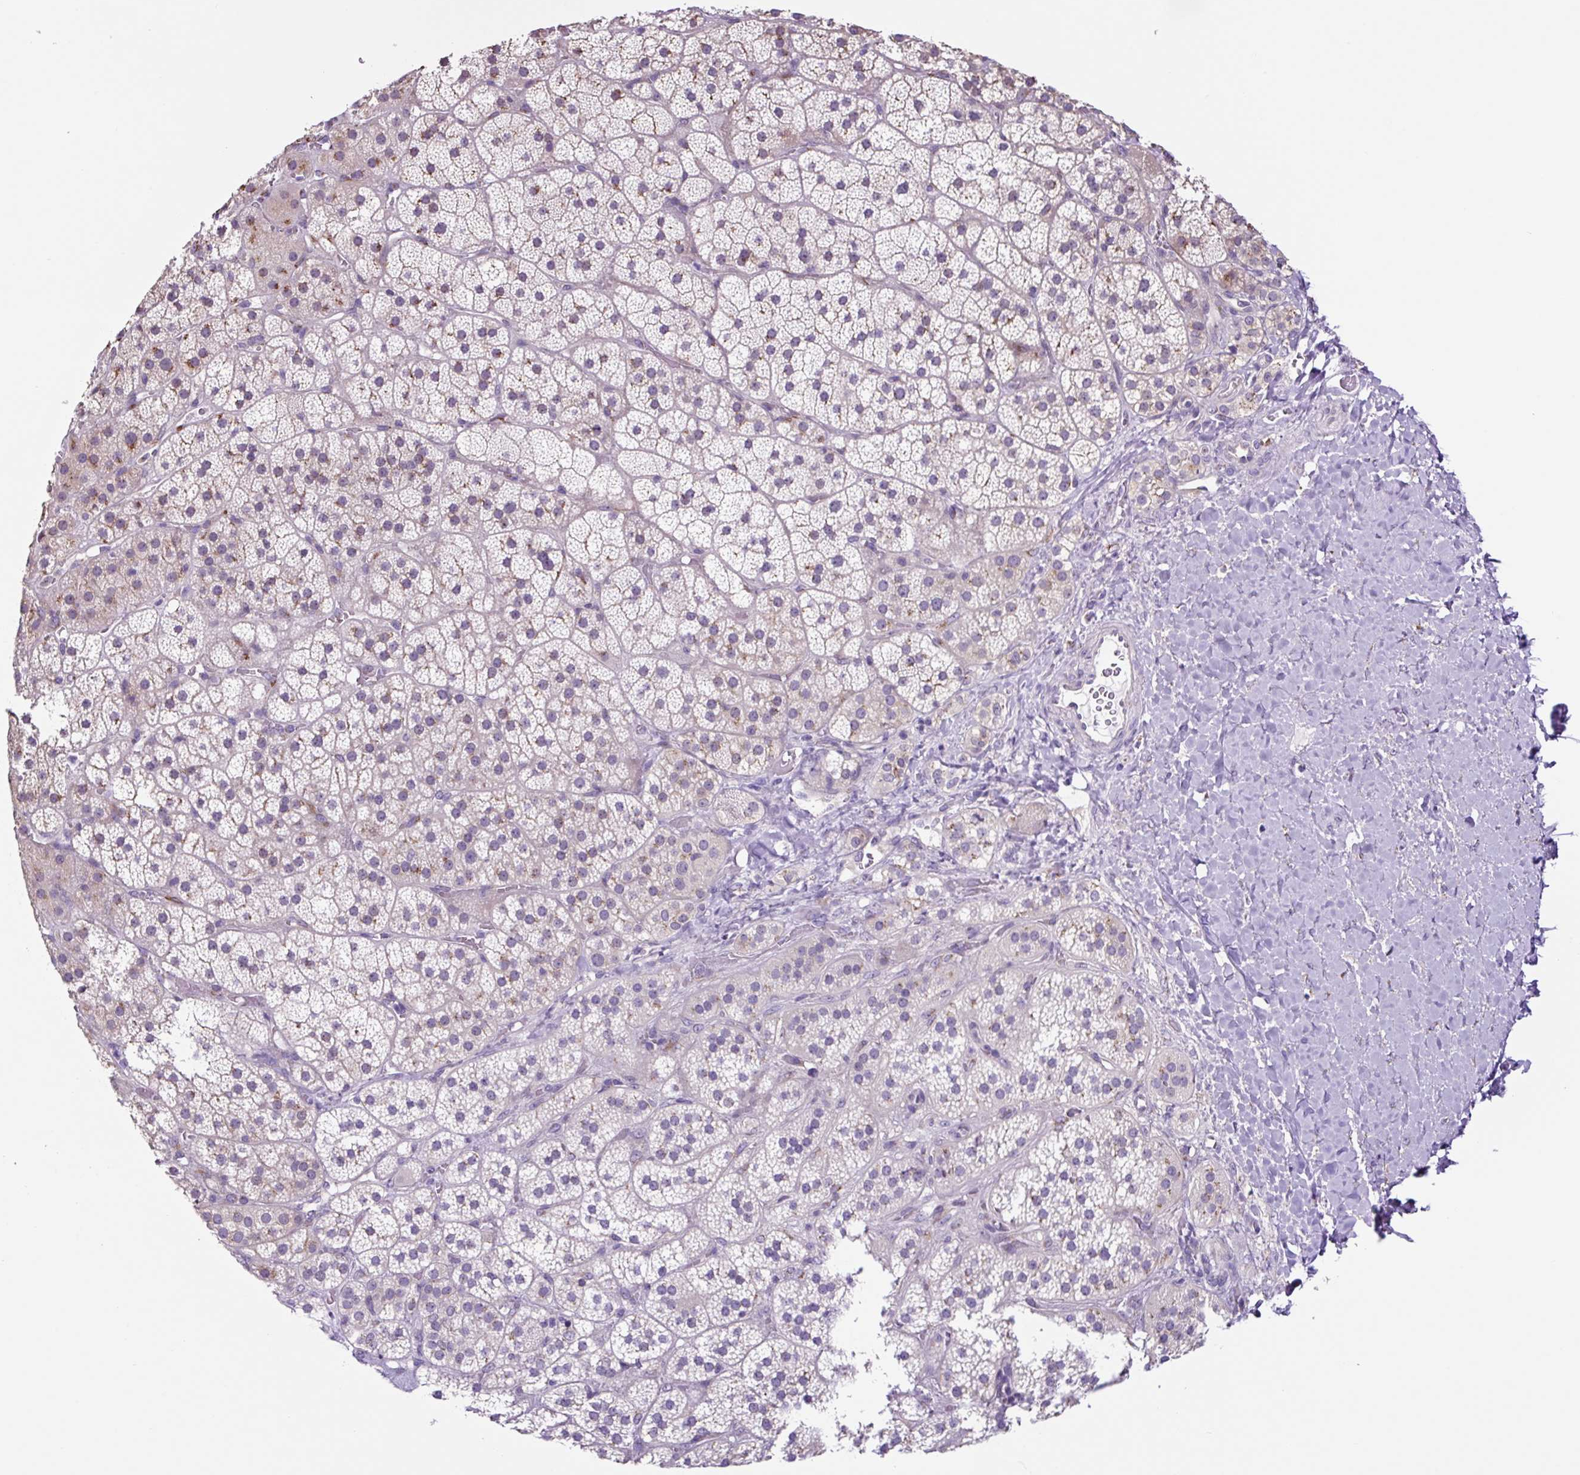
{"staining": {"intensity": "moderate", "quantity": "25%-75%", "location": "cytoplasmic/membranous"}, "tissue": "adrenal gland", "cell_type": "Glandular cells", "image_type": "normal", "snomed": [{"axis": "morphology", "description": "Normal tissue, NOS"}, {"axis": "topography", "description": "Adrenal gland"}], "caption": "Immunohistochemical staining of normal human adrenal gland reveals 25%-75% levels of moderate cytoplasmic/membranous protein staining in approximately 25%-75% of glandular cells. Nuclei are stained in blue.", "gene": "GORASP1", "patient": {"sex": "male", "age": 57}}